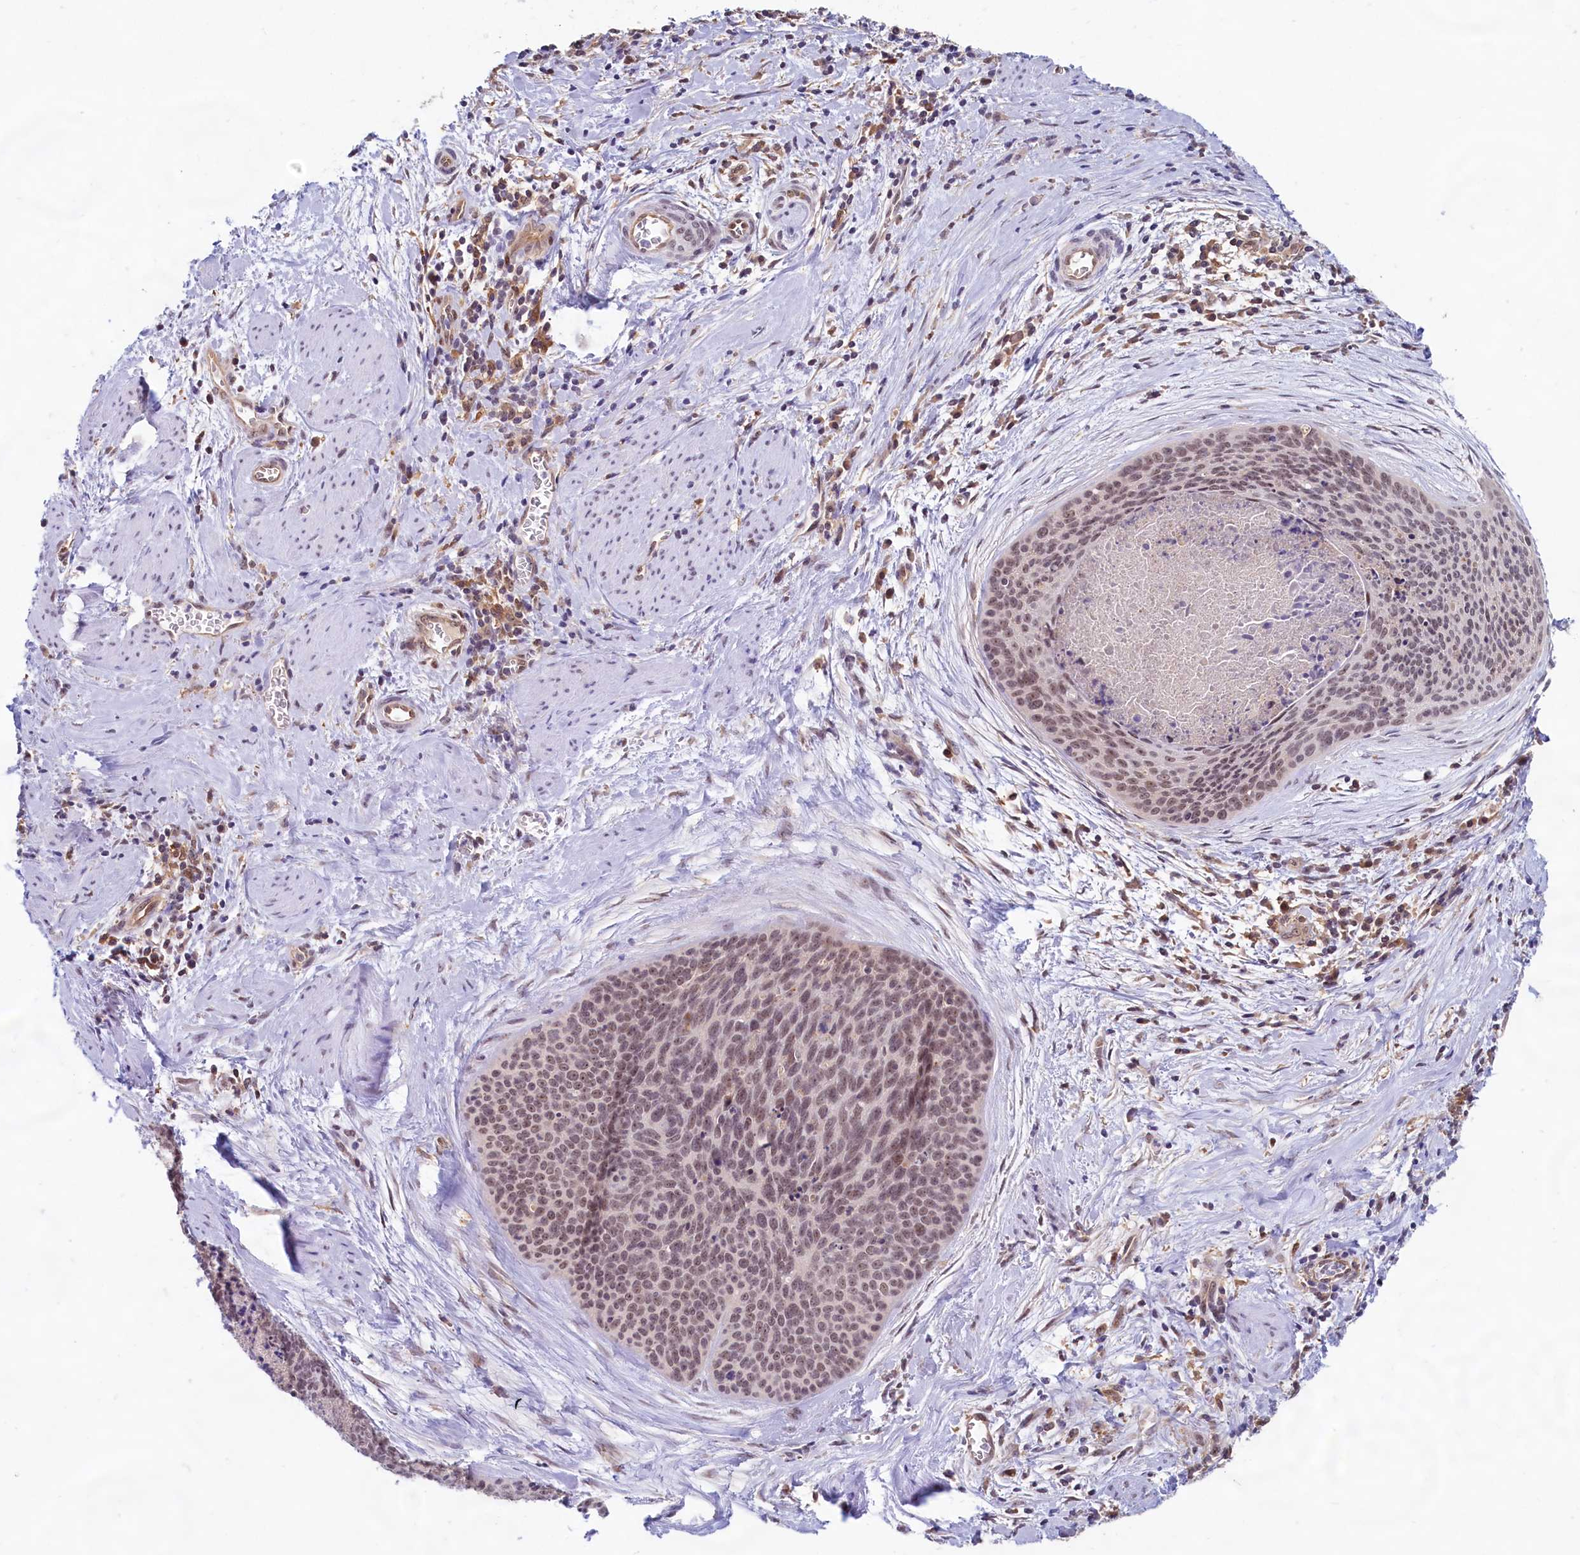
{"staining": {"intensity": "moderate", "quantity": ">75%", "location": "nuclear"}, "tissue": "cervical cancer", "cell_type": "Tumor cells", "image_type": "cancer", "snomed": [{"axis": "morphology", "description": "Squamous cell carcinoma, NOS"}, {"axis": "topography", "description": "Cervix"}], "caption": "Immunohistochemical staining of cervical cancer shows medium levels of moderate nuclear protein expression in about >75% of tumor cells.", "gene": "C1D", "patient": {"sex": "female", "age": 55}}